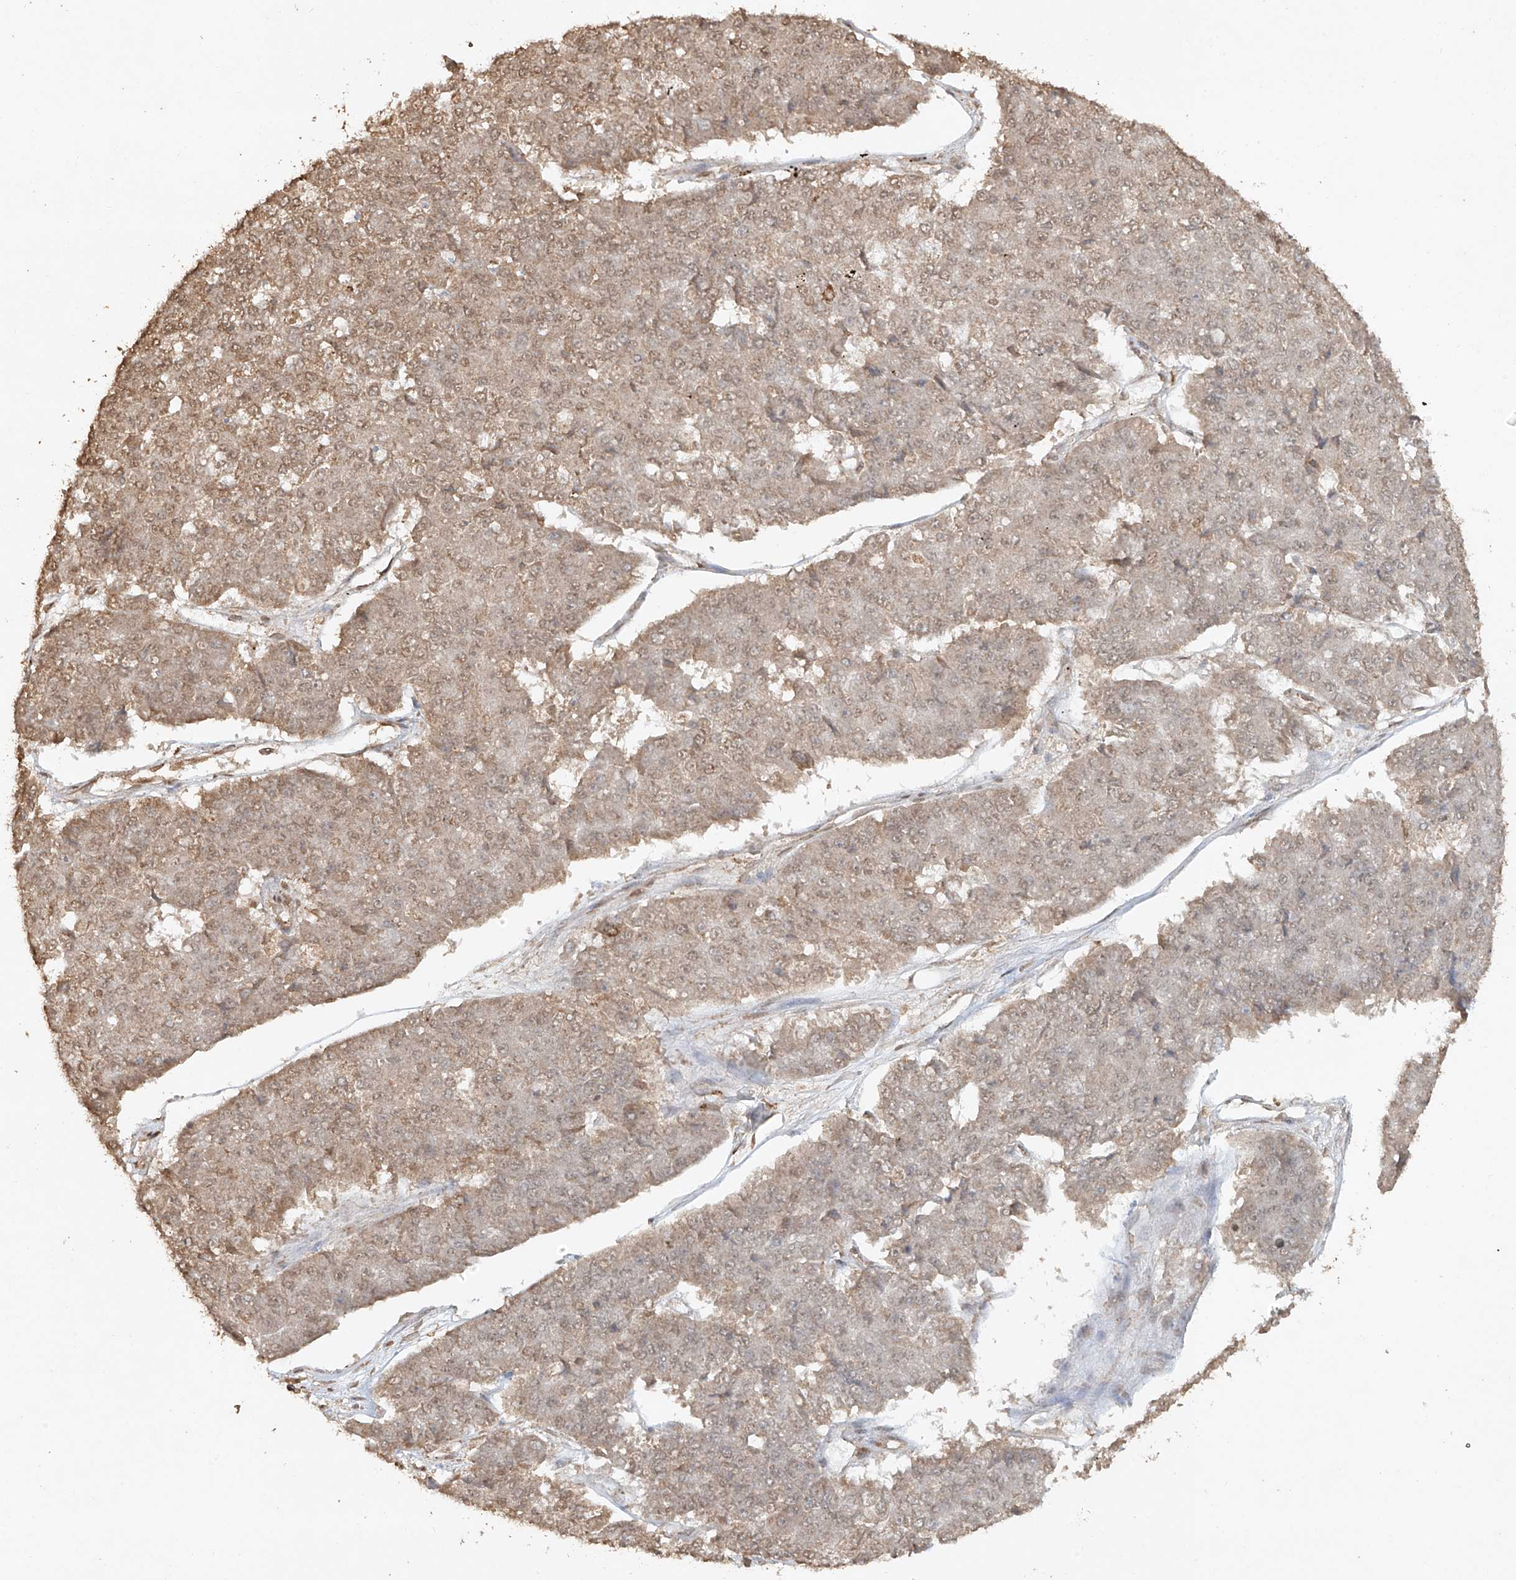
{"staining": {"intensity": "weak", "quantity": ">75%", "location": "cytoplasmic/membranous,nuclear"}, "tissue": "pancreatic cancer", "cell_type": "Tumor cells", "image_type": "cancer", "snomed": [{"axis": "morphology", "description": "Adenocarcinoma, NOS"}, {"axis": "topography", "description": "Pancreas"}], "caption": "A brown stain labels weak cytoplasmic/membranous and nuclear expression of a protein in human pancreatic cancer (adenocarcinoma) tumor cells.", "gene": "TIGAR", "patient": {"sex": "male", "age": 50}}